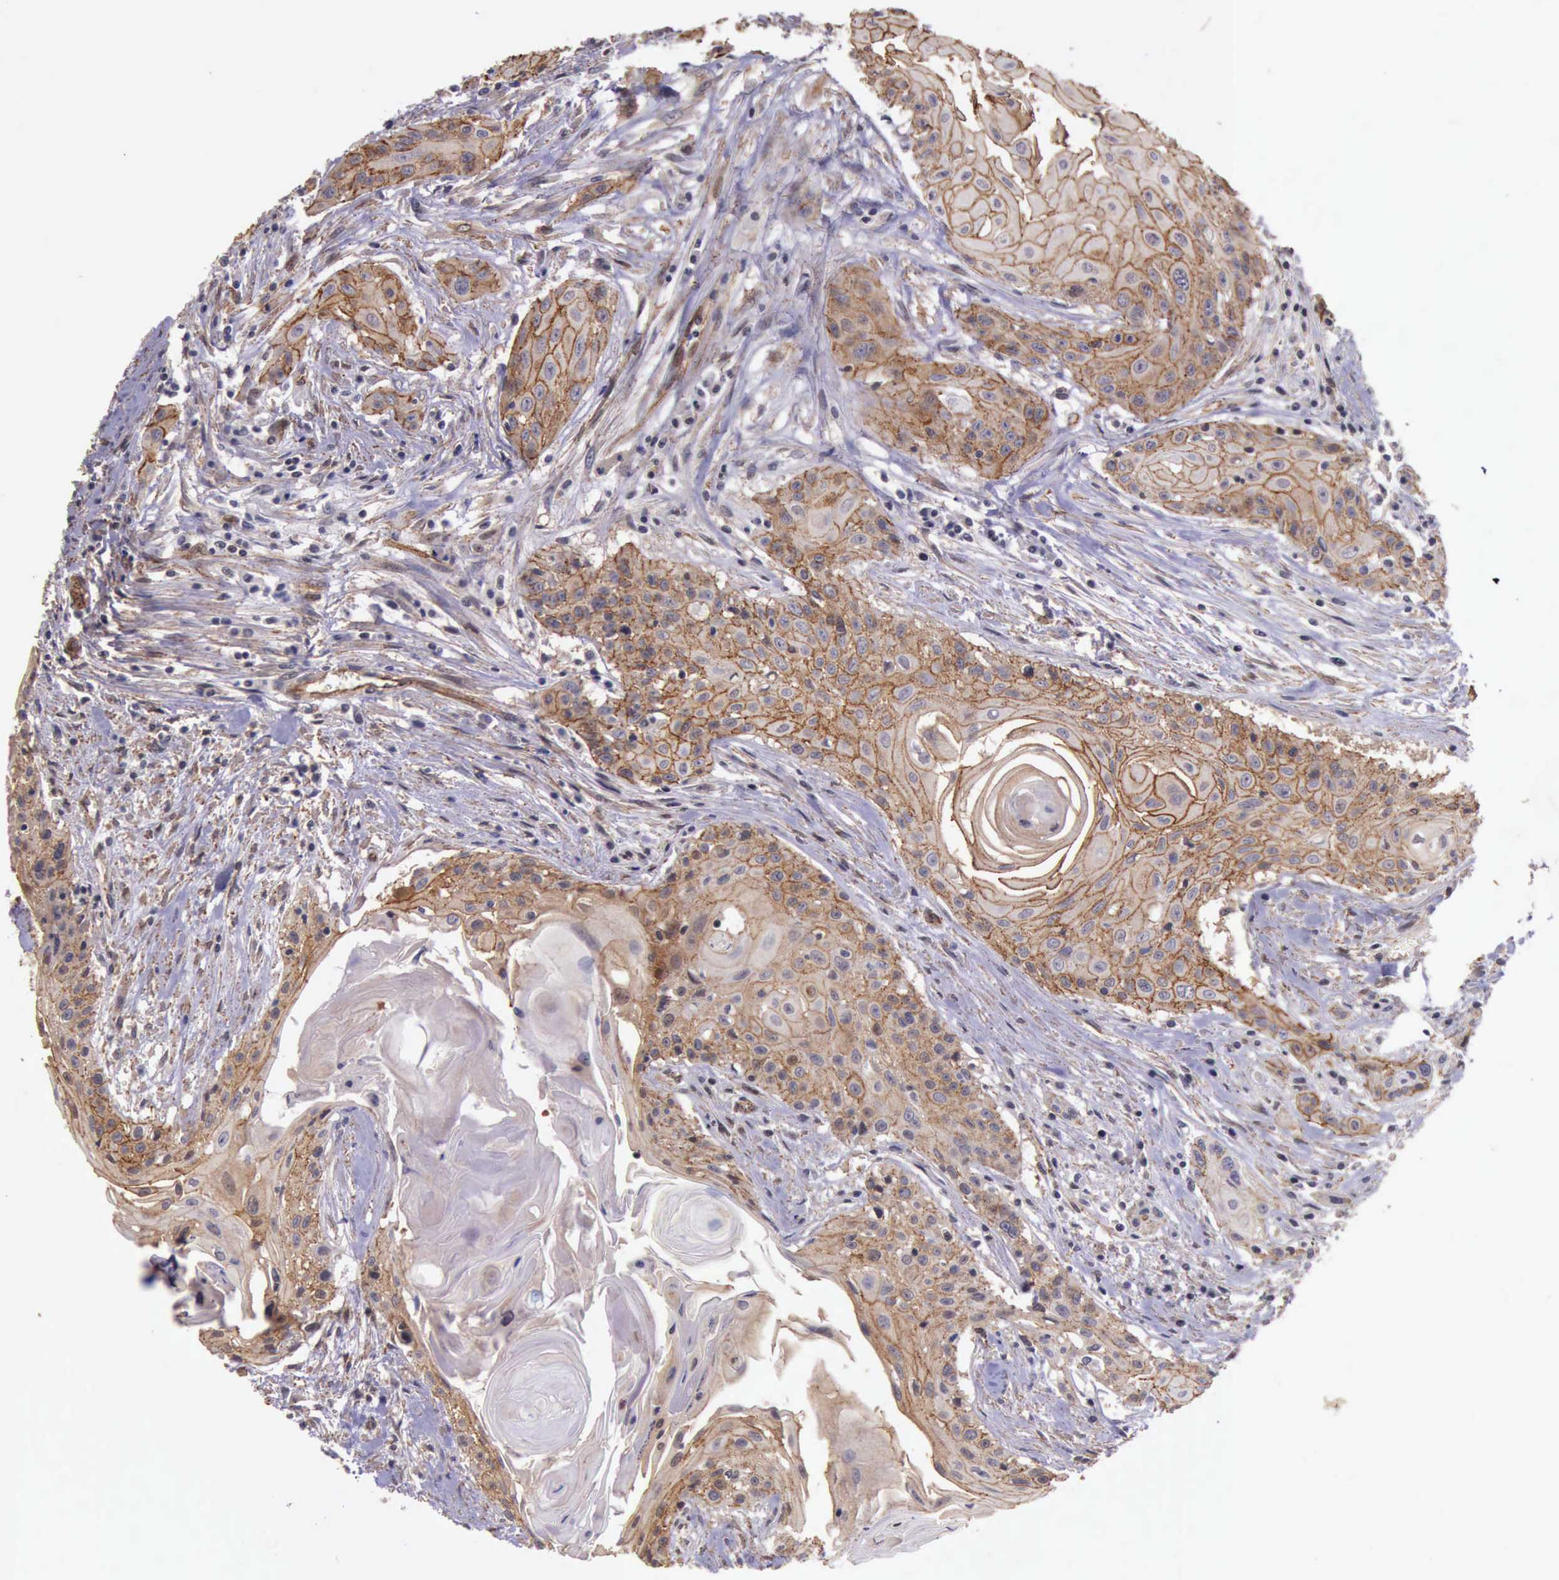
{"staining": {"intensity": "moderate", "quantity": ">75%", "location": "cytoplasmic/membranous"}, "tissue": "head and neck cancer", "cell_type": "Tumor cells", "image_type": "cancer", "snomed": [{"axis": "morphology", "description": "Squamous cell carcinoma, NOS"}, {"axis": "morphology", "description": "Squamous cell carcinoma, metastatic, NOS"}, {"axis": "topography", "description": "Lymph node"}, {"axis": "topography", "description": "Salivary gland"}, {"axis": "topography", "description": "Head-Neck"}], "caption": "Immunohistochemistry (IHC) staining of squamous cell carcinoma (head and neck), which demonstrates medium levels of moderate cytoplasmic/membranous staining in about >75% of tumor cells indicating moderate cytoplasmic/membranous protein staining. The staining was performed using DAB (brown) for protein detection and nuclei were counterstained in hematoxylin (blue).", "gene": "CTNNB1", "patient": {"sex": "female", "age": 74}}